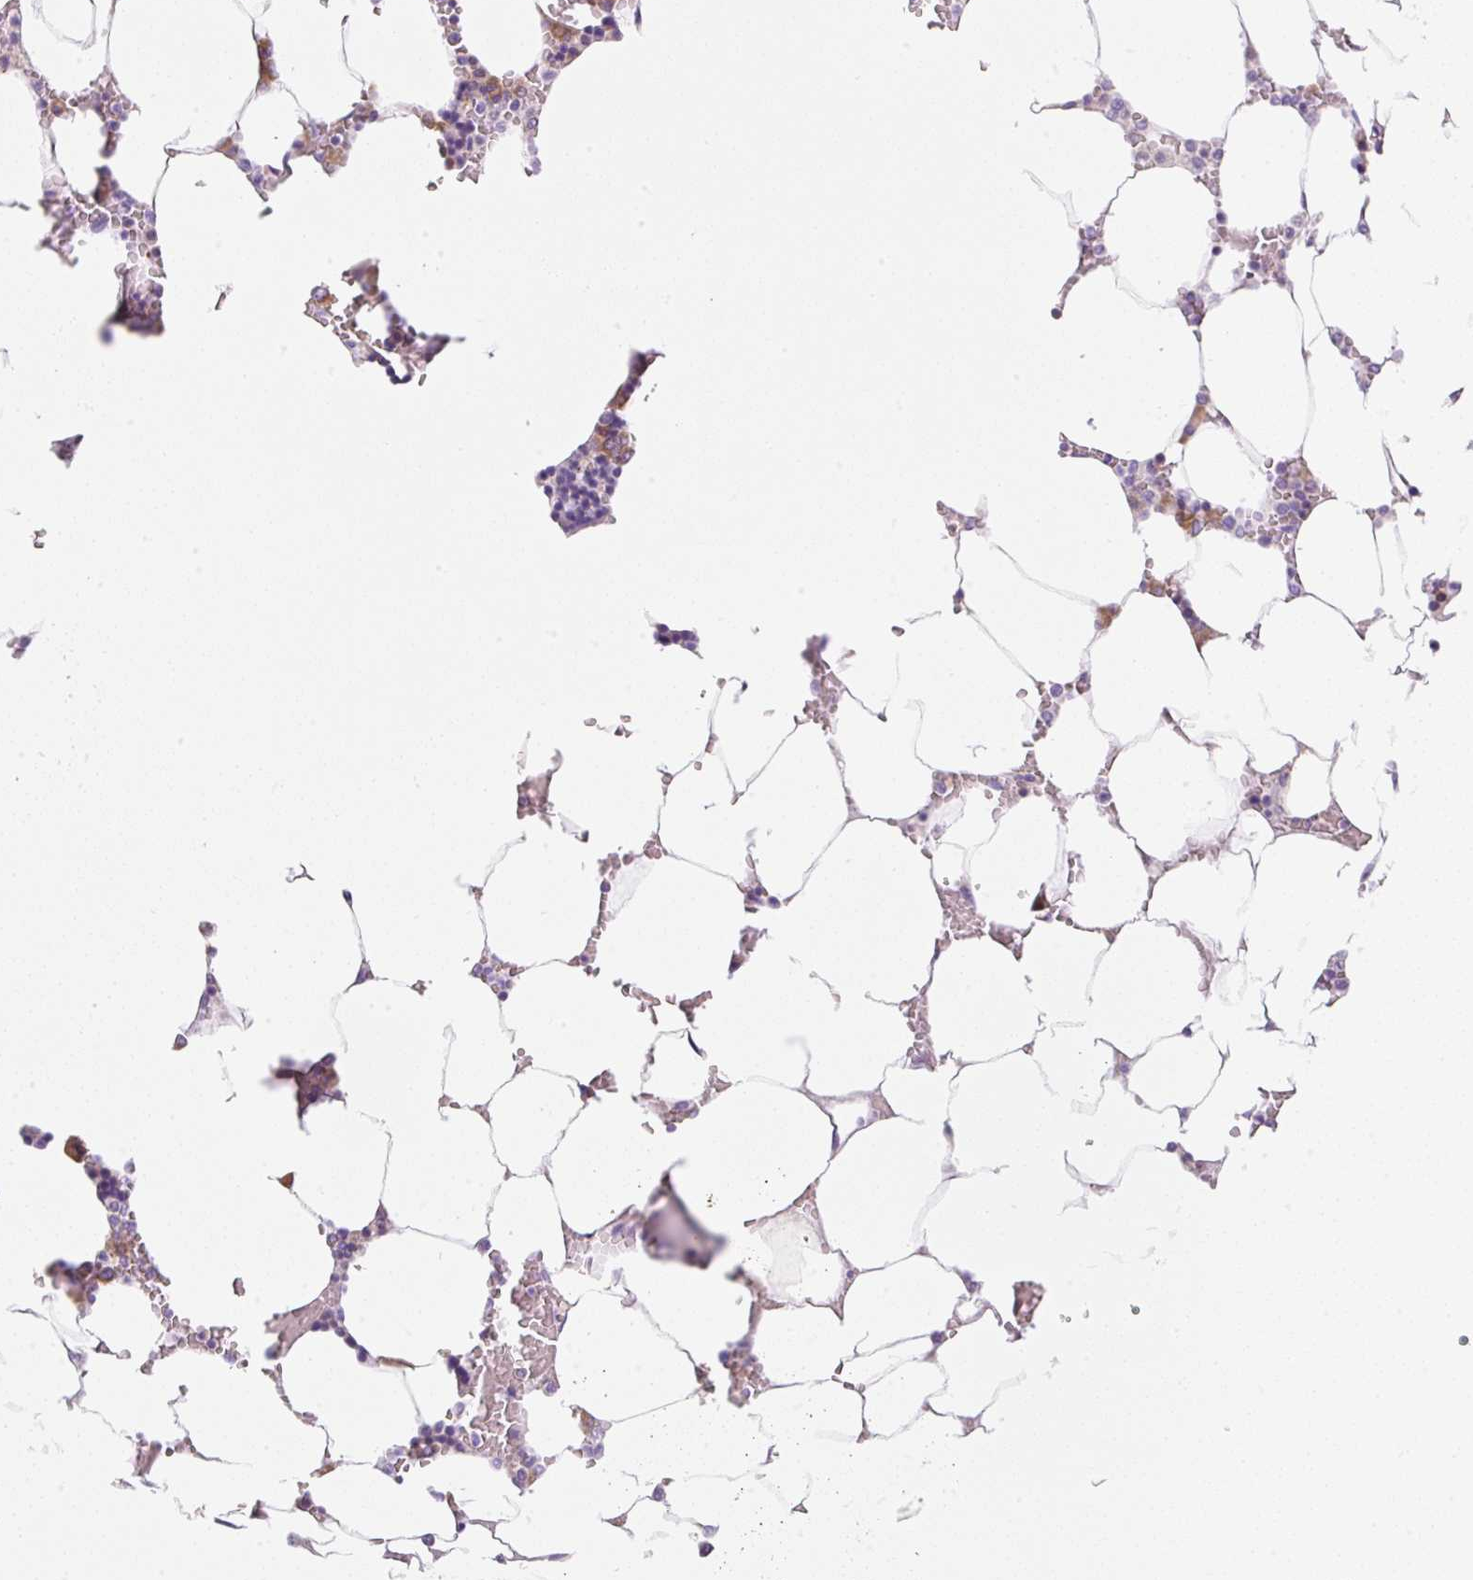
{"staining": {"intensity": "weak", "quantity": "<25%", "location": "cytoplasmic/membranous"}, "tissue": "bone marrow", "cell_type": "Hematopoietic cells", "image_type": "normal", "snomed": [{"axis": "morphology", "description": "Normal tissue, NOS"}, {"axis": "topography", "description": "Bone marrow"}], "caption": "Immunohistochemistry (IHC) micrograph of normal bone marrow stained for a protein (brown), which exhibits no staining in hematopoietic cells.", "gene": "RPL18A", "patient": {"sex": "male", "age": 64}}